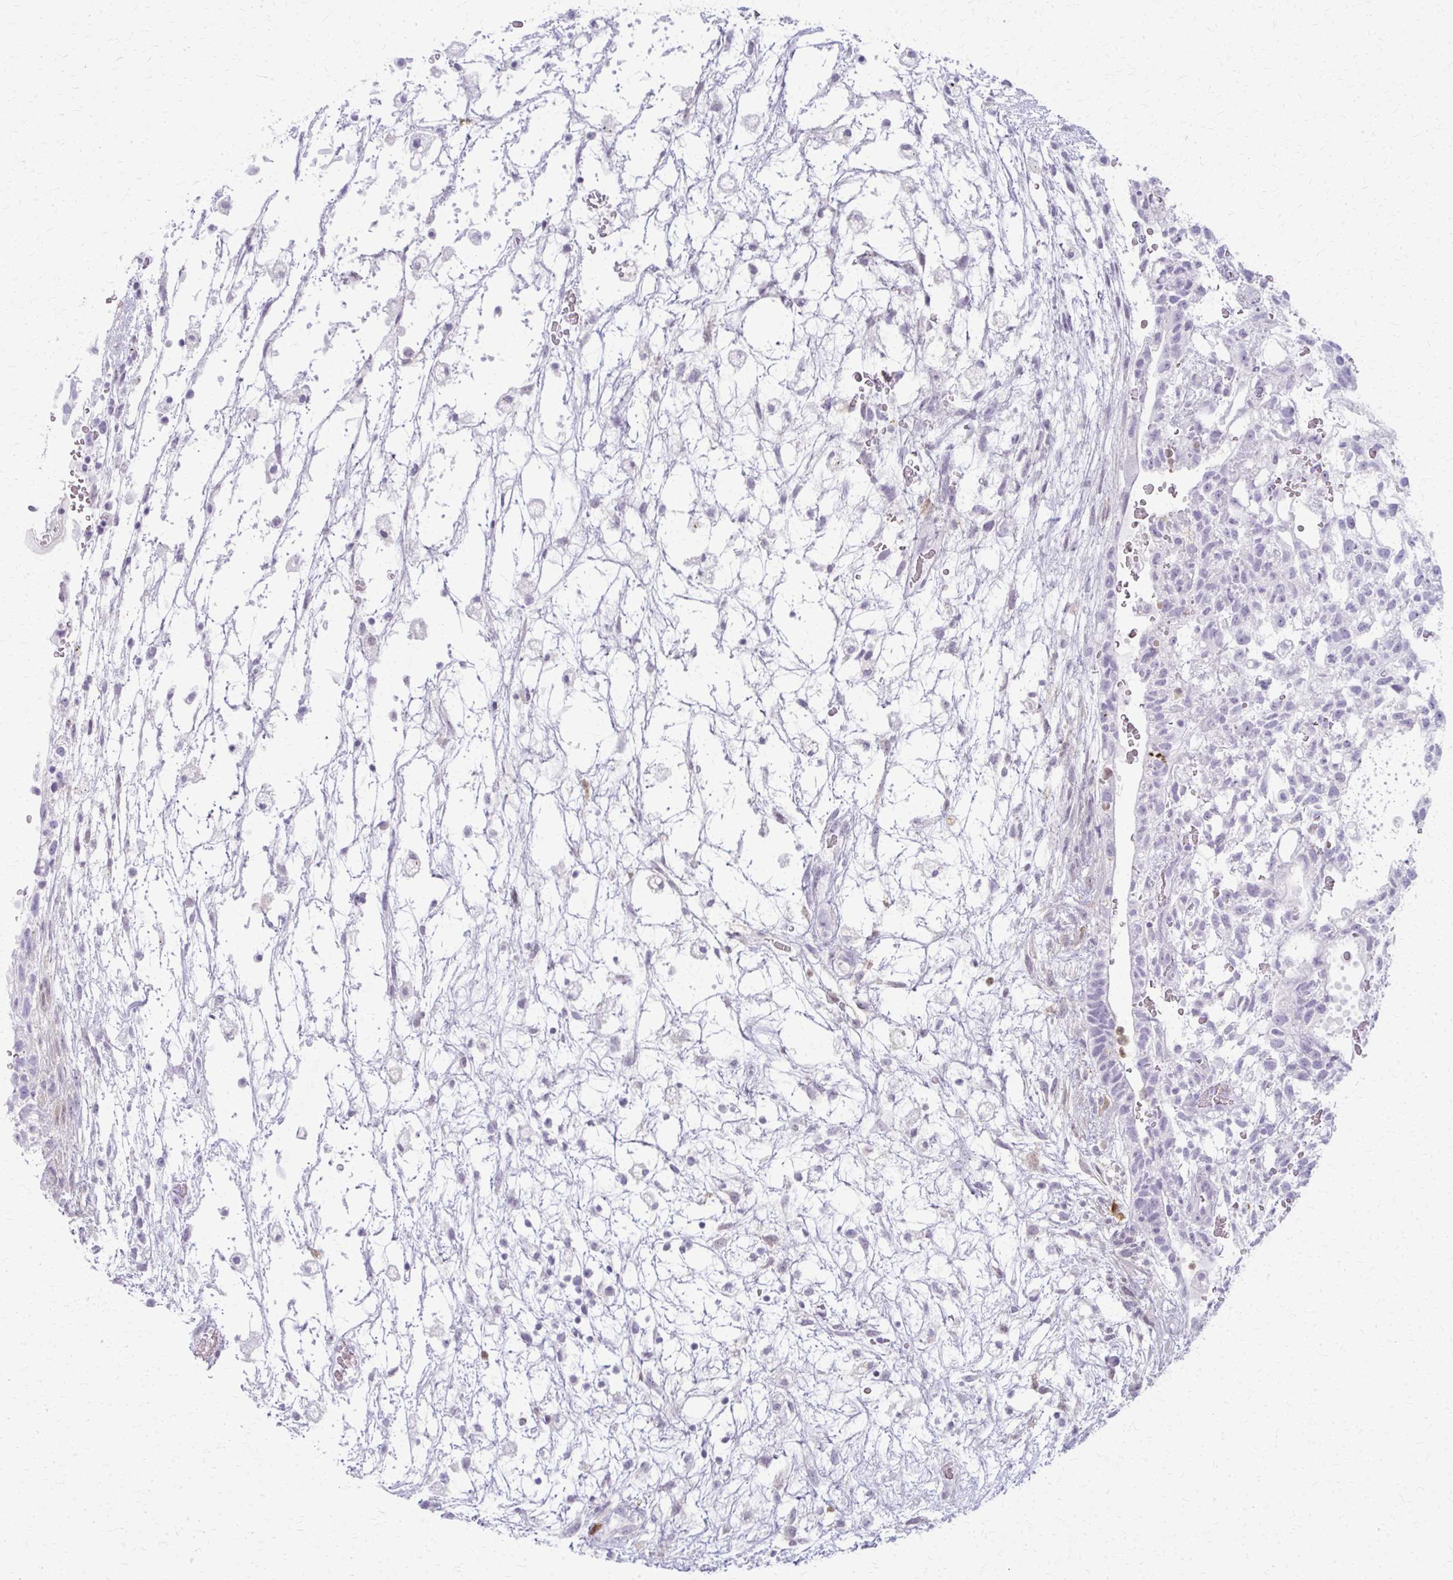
{"staining": {"intensity": "negative", "quantity": "none", "location": "none"}, "tissue": "testis cancer", "cell_type": "Tumor cells", "image_type": "cancer", "snomed": [{"axis": "morphology", "description": "Normal tissue, NOS"}, {"axis": "morphology", "description": "Carcinoma, Embryonal, NOS"}, {"axis": "topography", "description": "Testis"}], "caption": "This is an IHC micrograph of testis cancer. There is no expression in tumor cells.", "gene": "CA3", "patient": {"sex": "male", "age": 32}}